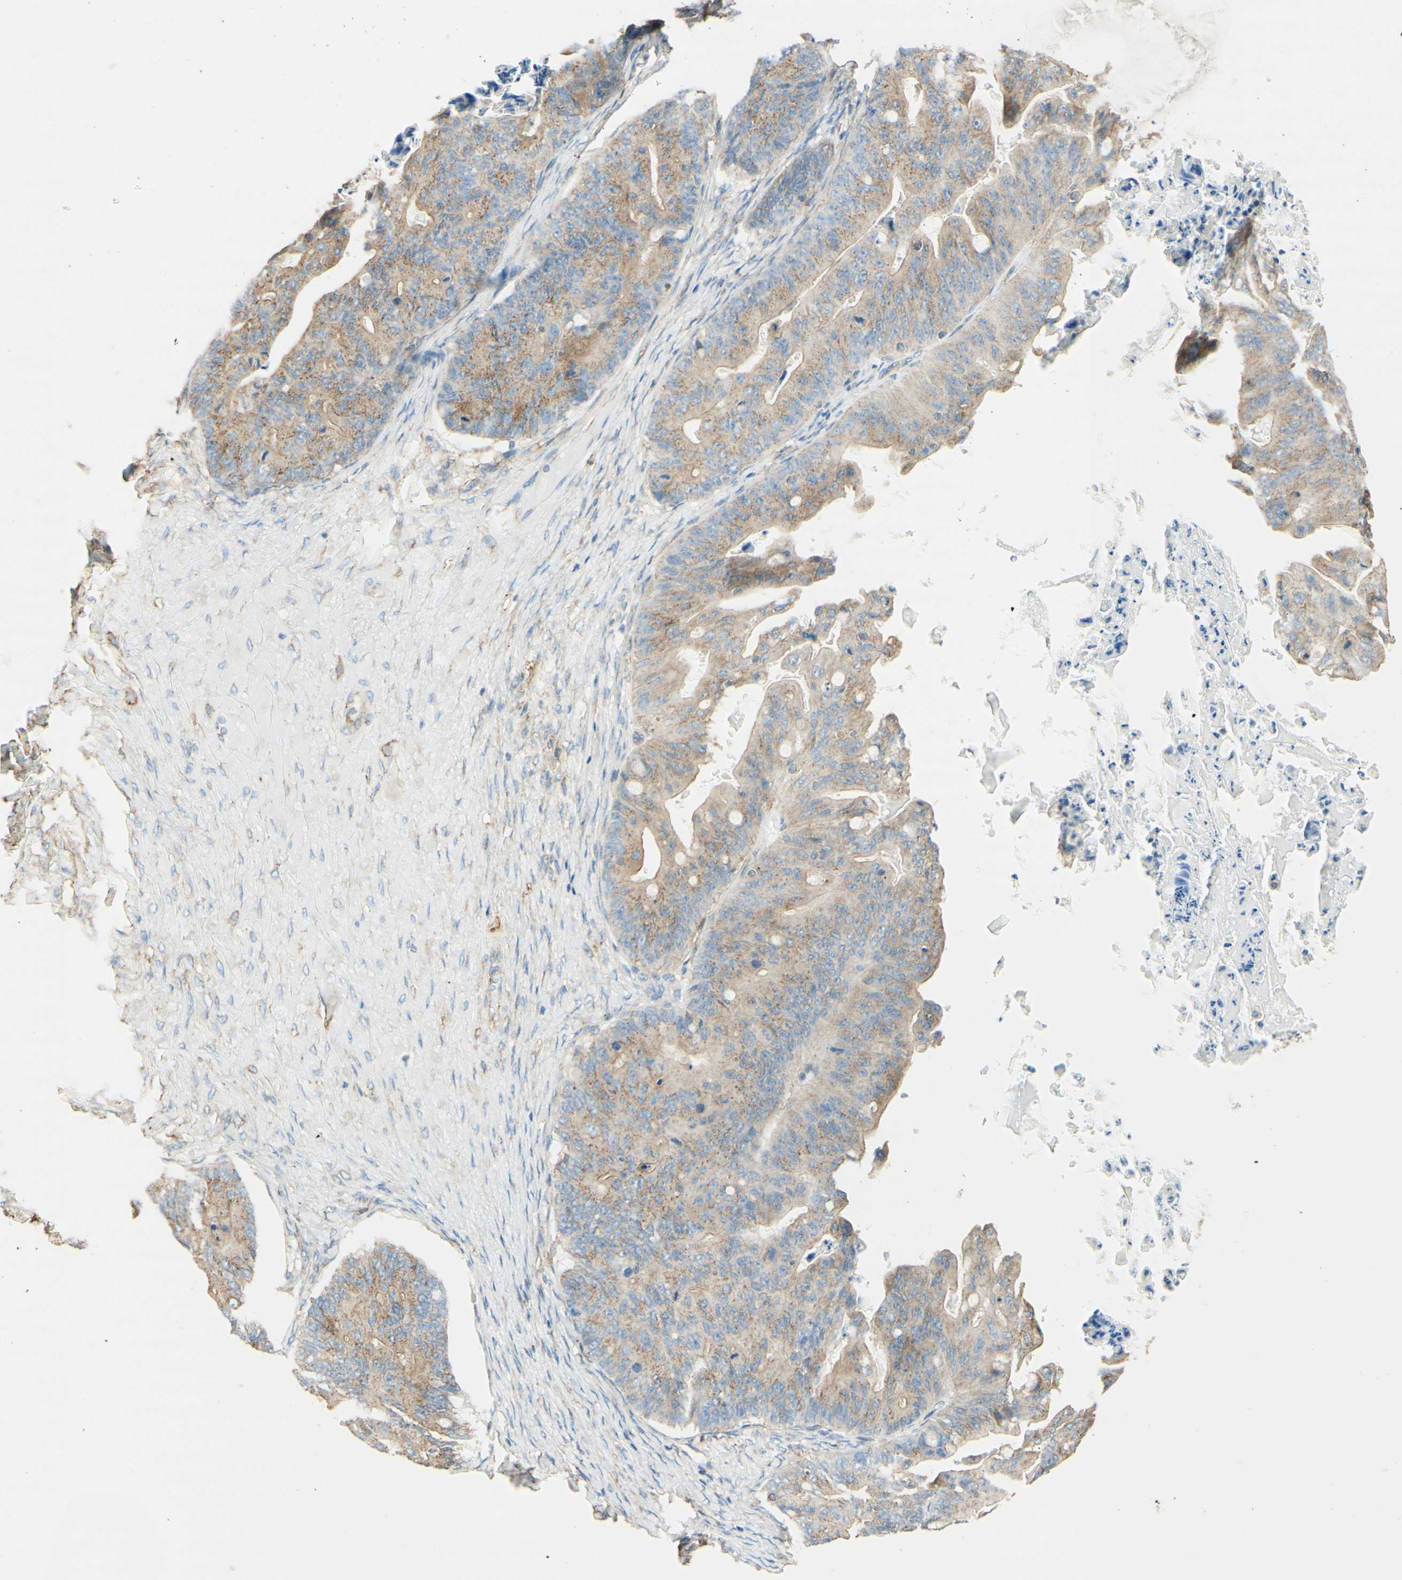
{"staining": {"intensity": "weak", "quantity": ">75%", "location": "cytoplasmic/membranous"}, "tissue": "ovarian cancer", "cell_type": "Tumor cells", "image_type": "cancer", "snomed": [{"axis": "morphology", "description": "Cystadenocarcinoma, mucinous, NOS"}, {"axis": "topography", "description": "Ovary"}], "caption": "Weak cytoplasmic/membranous protein staining is present in about >75% of tumor cells in ovarian mucinous cystadenocarcinoma.", "gene": "CLTC", "patient": {"sex": "female", "age": 37}}